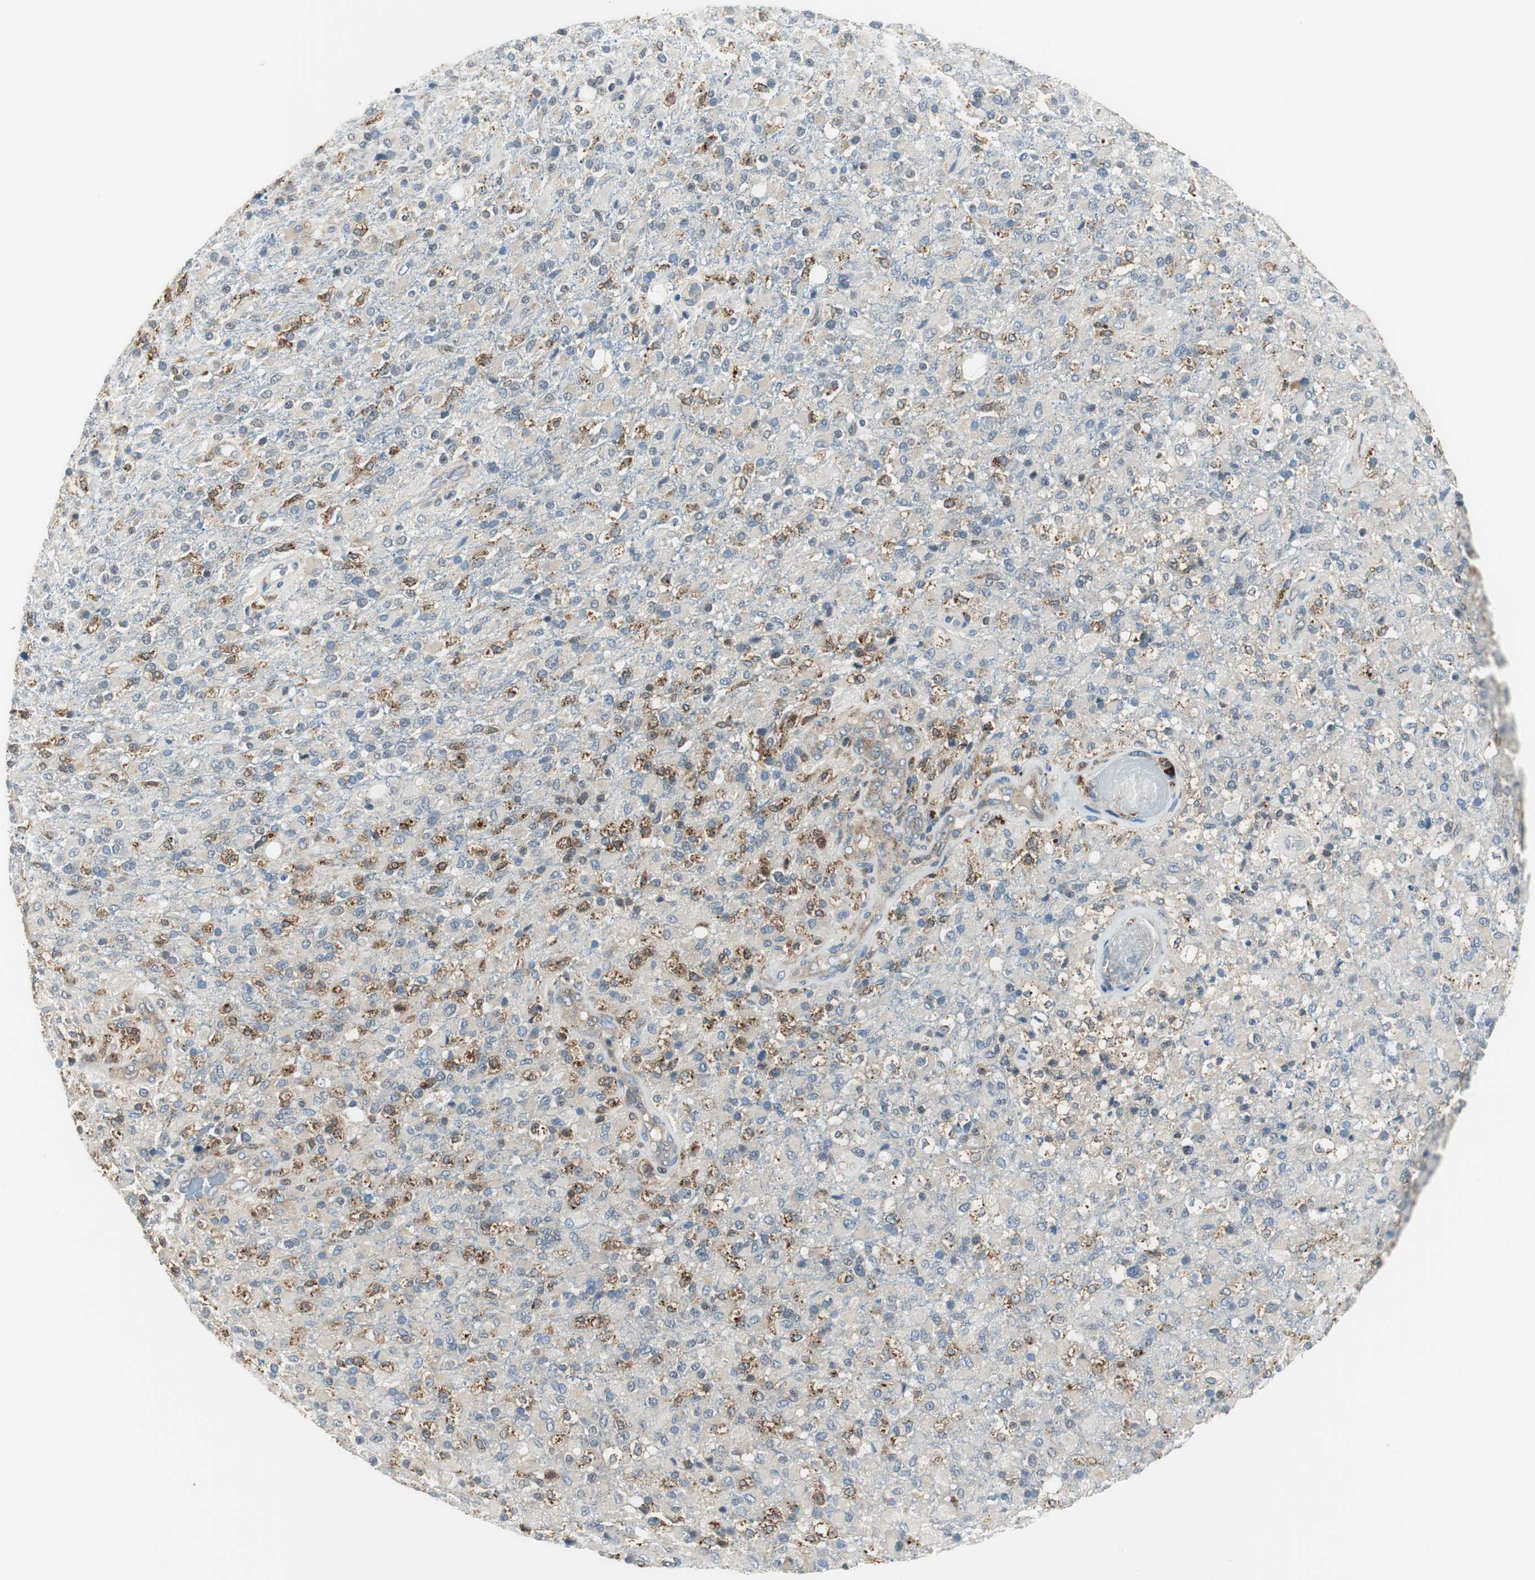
{"staining": {"intensity": "weak", "quantity": "25%-75%", "location": "cytoplasmic/membranous"}, "tissue": "glioma", "cell_type": "Tumor cells", "image_type": "cancer", "snomed": [{"axis": "morphology", "description": "Glioma, malignant, High grade"}, {"axis": "topography", "description": "Brain"}], "caption": "This histopathology image shows IHC staining of malignant glioma (high-grade), with low weak cytoplasmic/membranous expression in about 25%-75% of tumor cells.", "gene": "NCK1", "patient": {"sex": "male", "age": 71}}